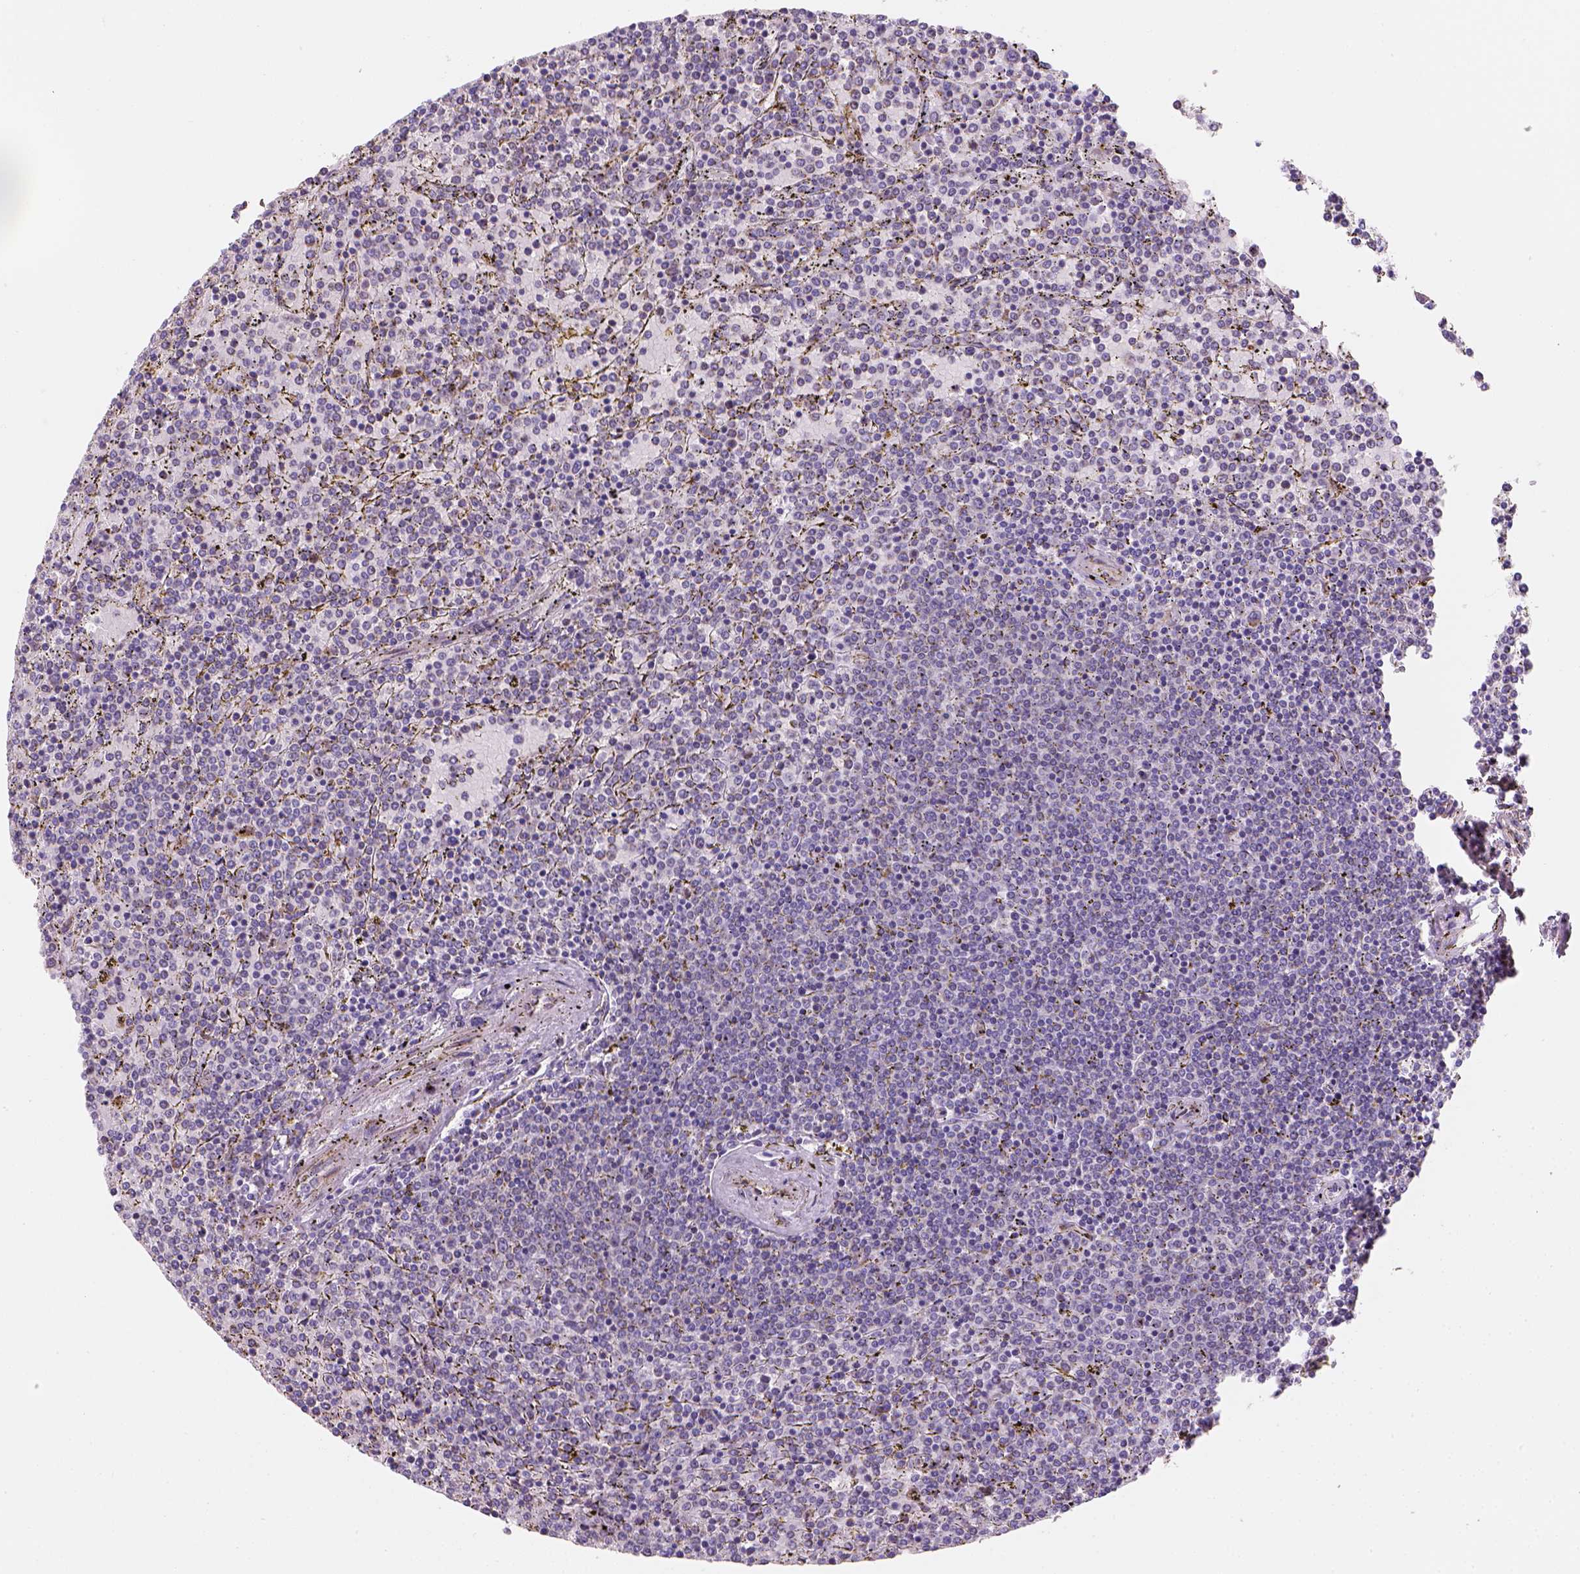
{"staining": {"intensity": "negative", "quantity": "none", "location": "none"}, "tissue": "lymphoma", "cell_type": "Tumor cells", "image_type": "cancer", "snomed": [{"axis": "morphology", "description": "Malignant lymphoma, non-Hodgkin's type, Low grade"}, {"axis": "topography", "description": "Spleen"}], "caption": "This is an immunohistochemistry (IHC) photomicrograph of malignant lymphoma, non-Hodgkin's type (low-grade). There is no positivity in tumor cells.", "gene": "CES2", "patient": {"sex": "female", "age": 77}}